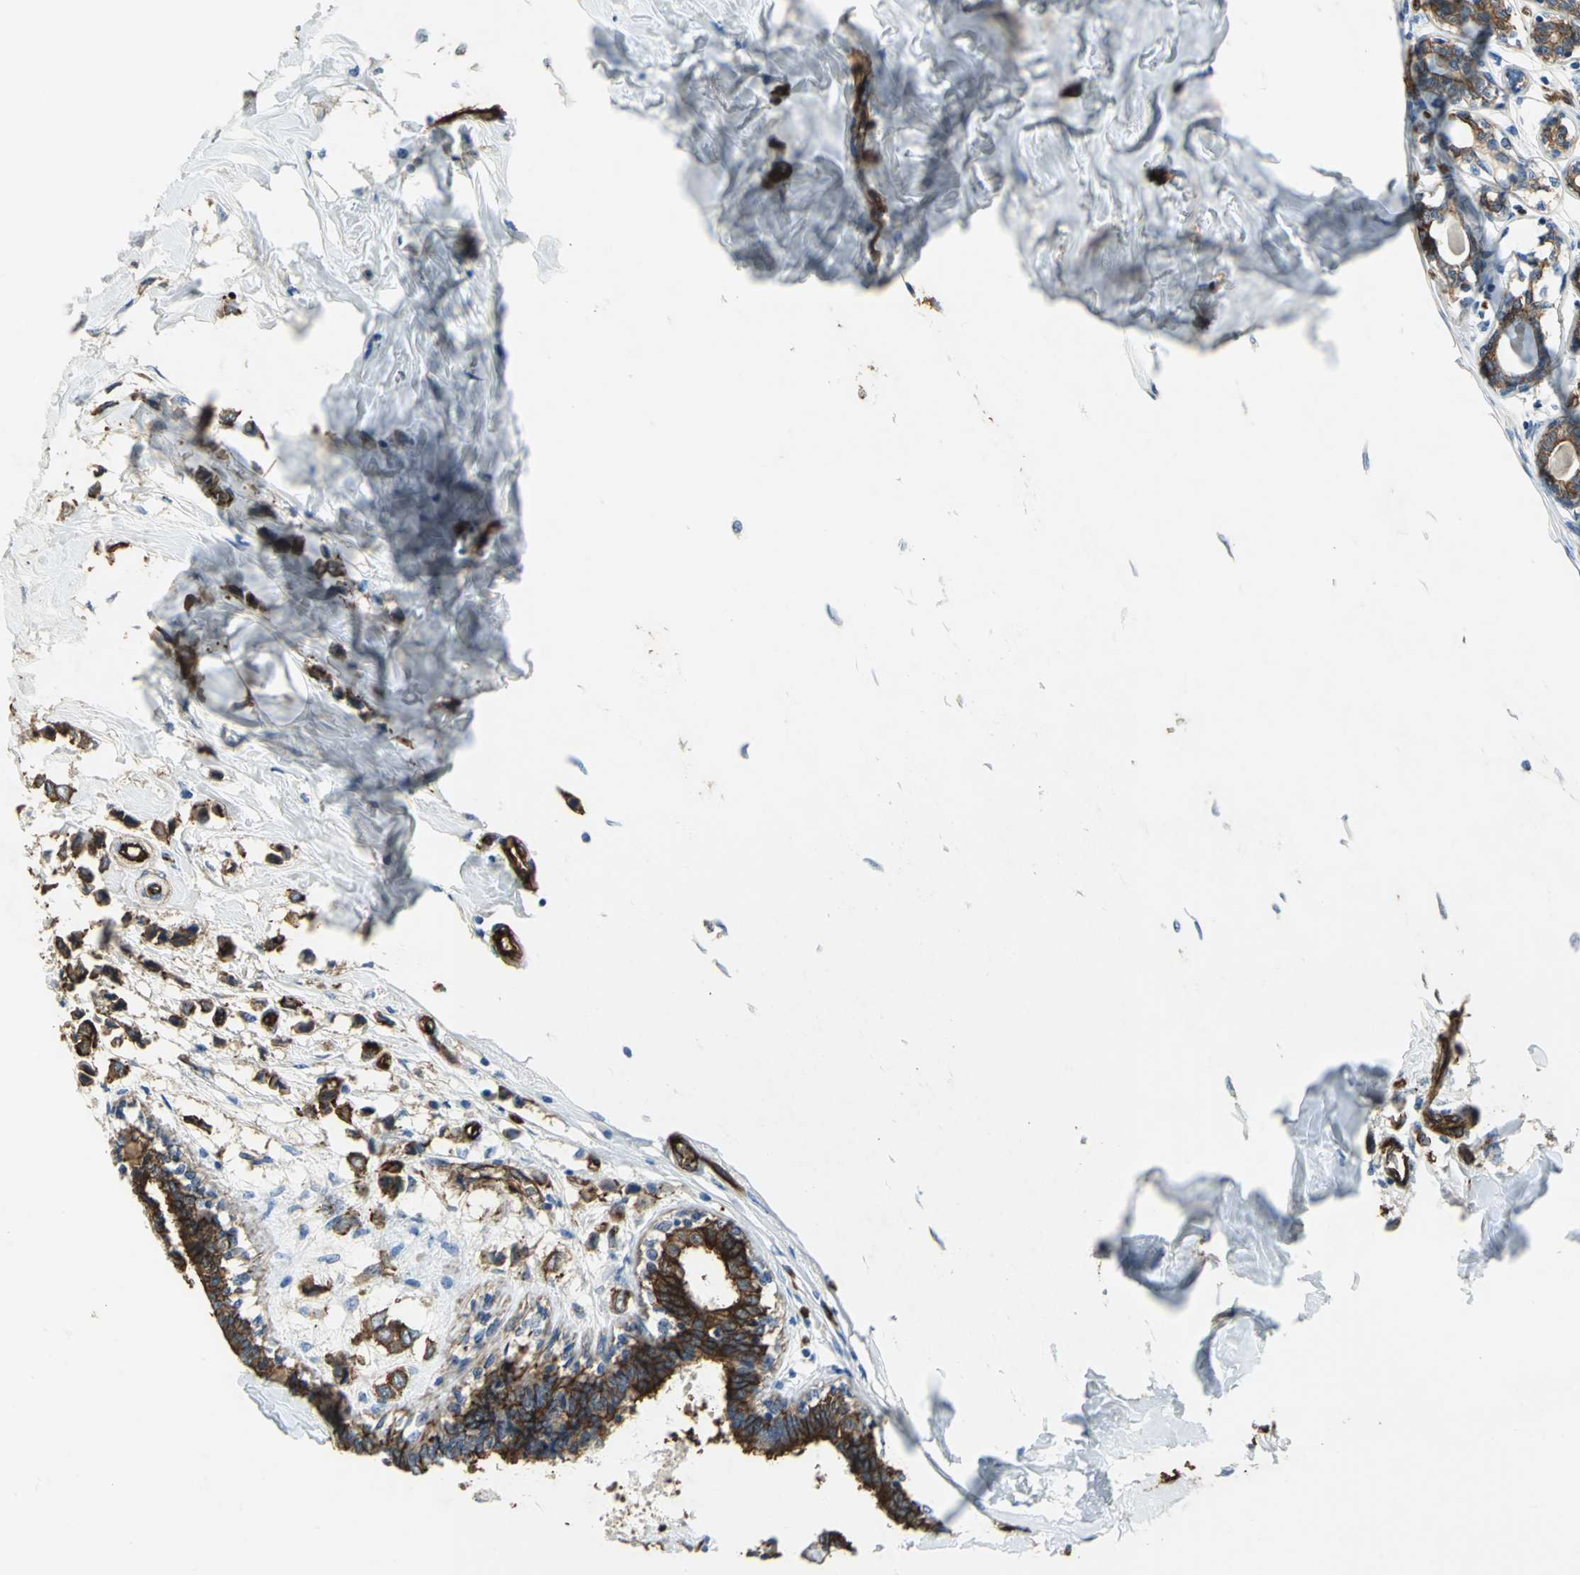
{"staining": {"intensity": "strong", "quantity": ">75%", "location": "cytoplasmic/membranous"}, "tissue": "breast cancer", "cell_type": "Tumor cells", "image_type": "cancer", "snomed": [{"axis": "morphology", "description": "Lobular carcinoma"}, {"axis": "topography", "description": "Breast"}], "caption": "Protein expression analysis of lobular carcinoma (breast) reveals strong cytoplasmic/membranous positivity in approximately >75% of tumor cells. Nuclei are stained in blue.", "gene": "FLNB", "patient": {"sex": "female", "age": 51}}